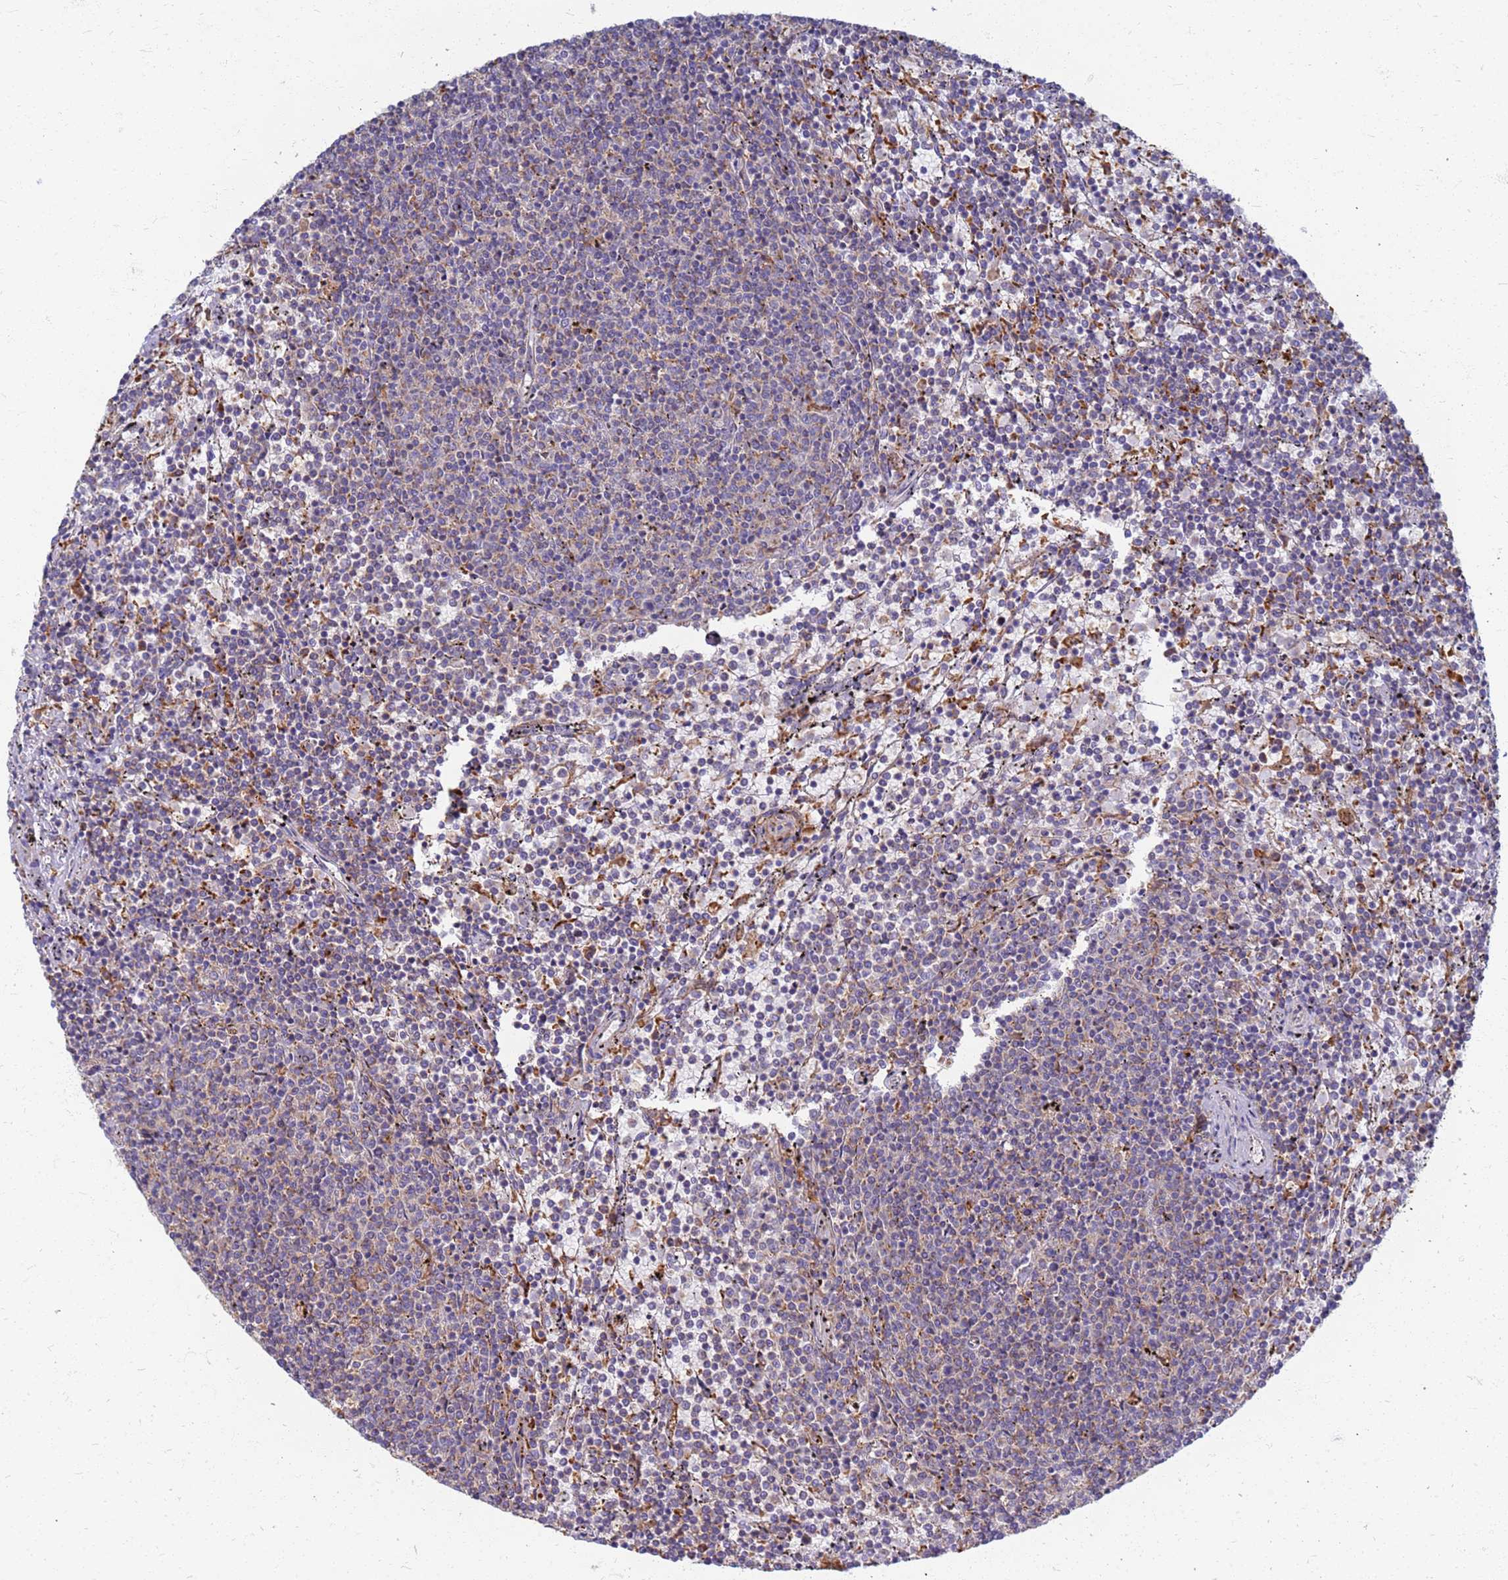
{"staining": {"intensity": "weak", "quantity": "<25%", "location": "cytoplasmic/membranous"}, "tissue": "lymphoma", "cell_type": "Tumor cells", "image_type": "cancer", "snomed": [{"axis": "morphology", "description": "Malignant lymphoma, non-Hodgkin's type, Low grade"}, {"axis": "topography", "description": "Spleen"}], "caption": "Human lymphoma stained for a protein using immunohistochemistry (IHC) demonstrates no expression in tumor cells.", "gene": "ATP6V1E1", "patient": {"sex": "female", "age": 50}}